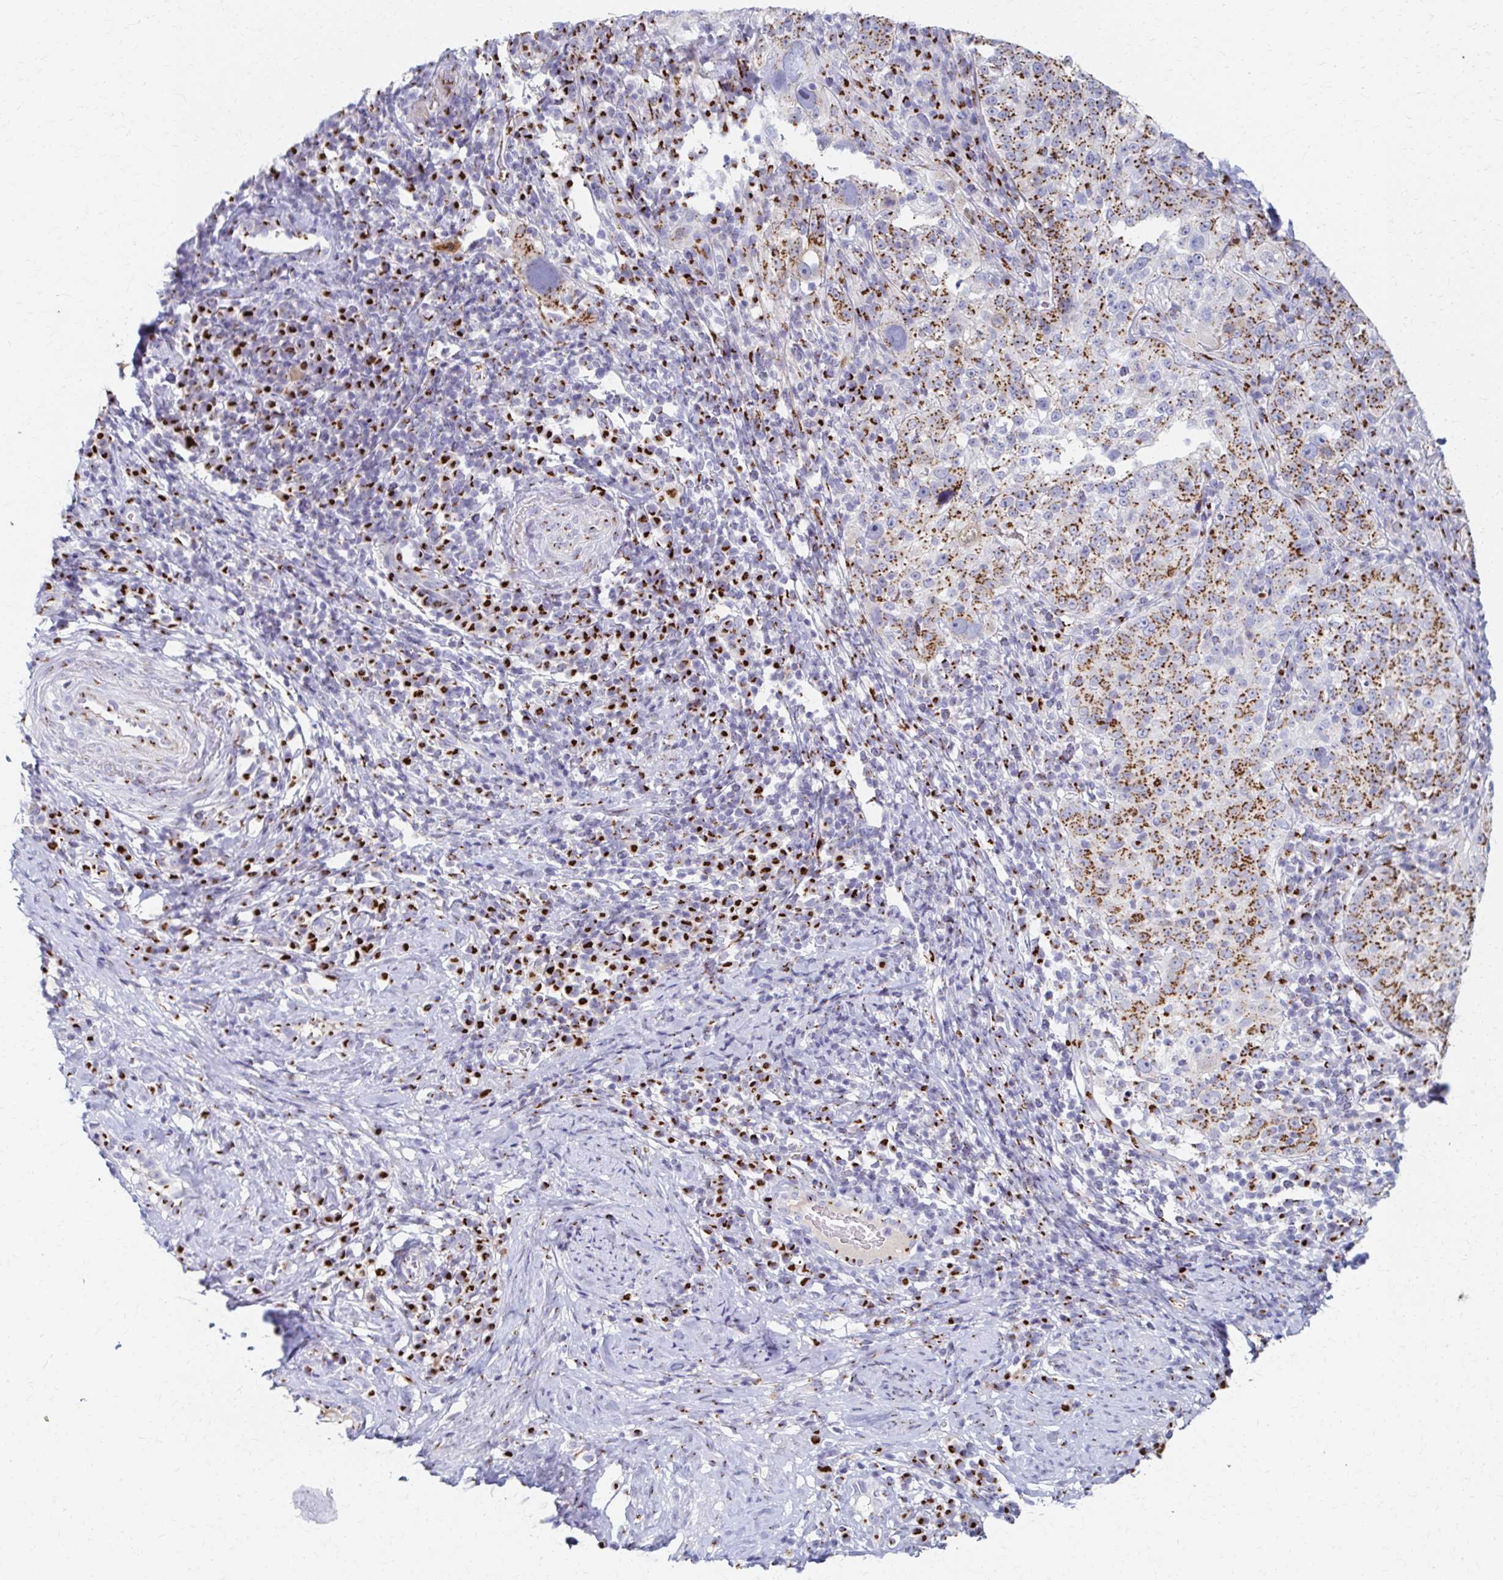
{"staining": {"intensity": "moderate", "quantity": ">75%", "location": "cytoplasmic/membranous"}, "tissue": "cervical cancer", "cell_type": "Tumor cells", "image_type": "cancer", "snomed": [{"axis": "morphology", "description": "Squamous cell carcinoma, NOS"}, {"axis": "topography", "description": "Cervix"}], "caption": "A high-resolution micrograph shows immunohistochemistry staining of cervical squamous cell carcinoma, which demonstrates moderate cytoplasmic/membranous staining in approximately >75% of tumor cells. The staining was performed using DAB (3,3'-diaminobenzidine), with brown indicating positive protein expression. Nuclei are stained blue with hematoxylin.", "gene": "TM9SF1", "patient": {"sex": "female", "age": 75}}